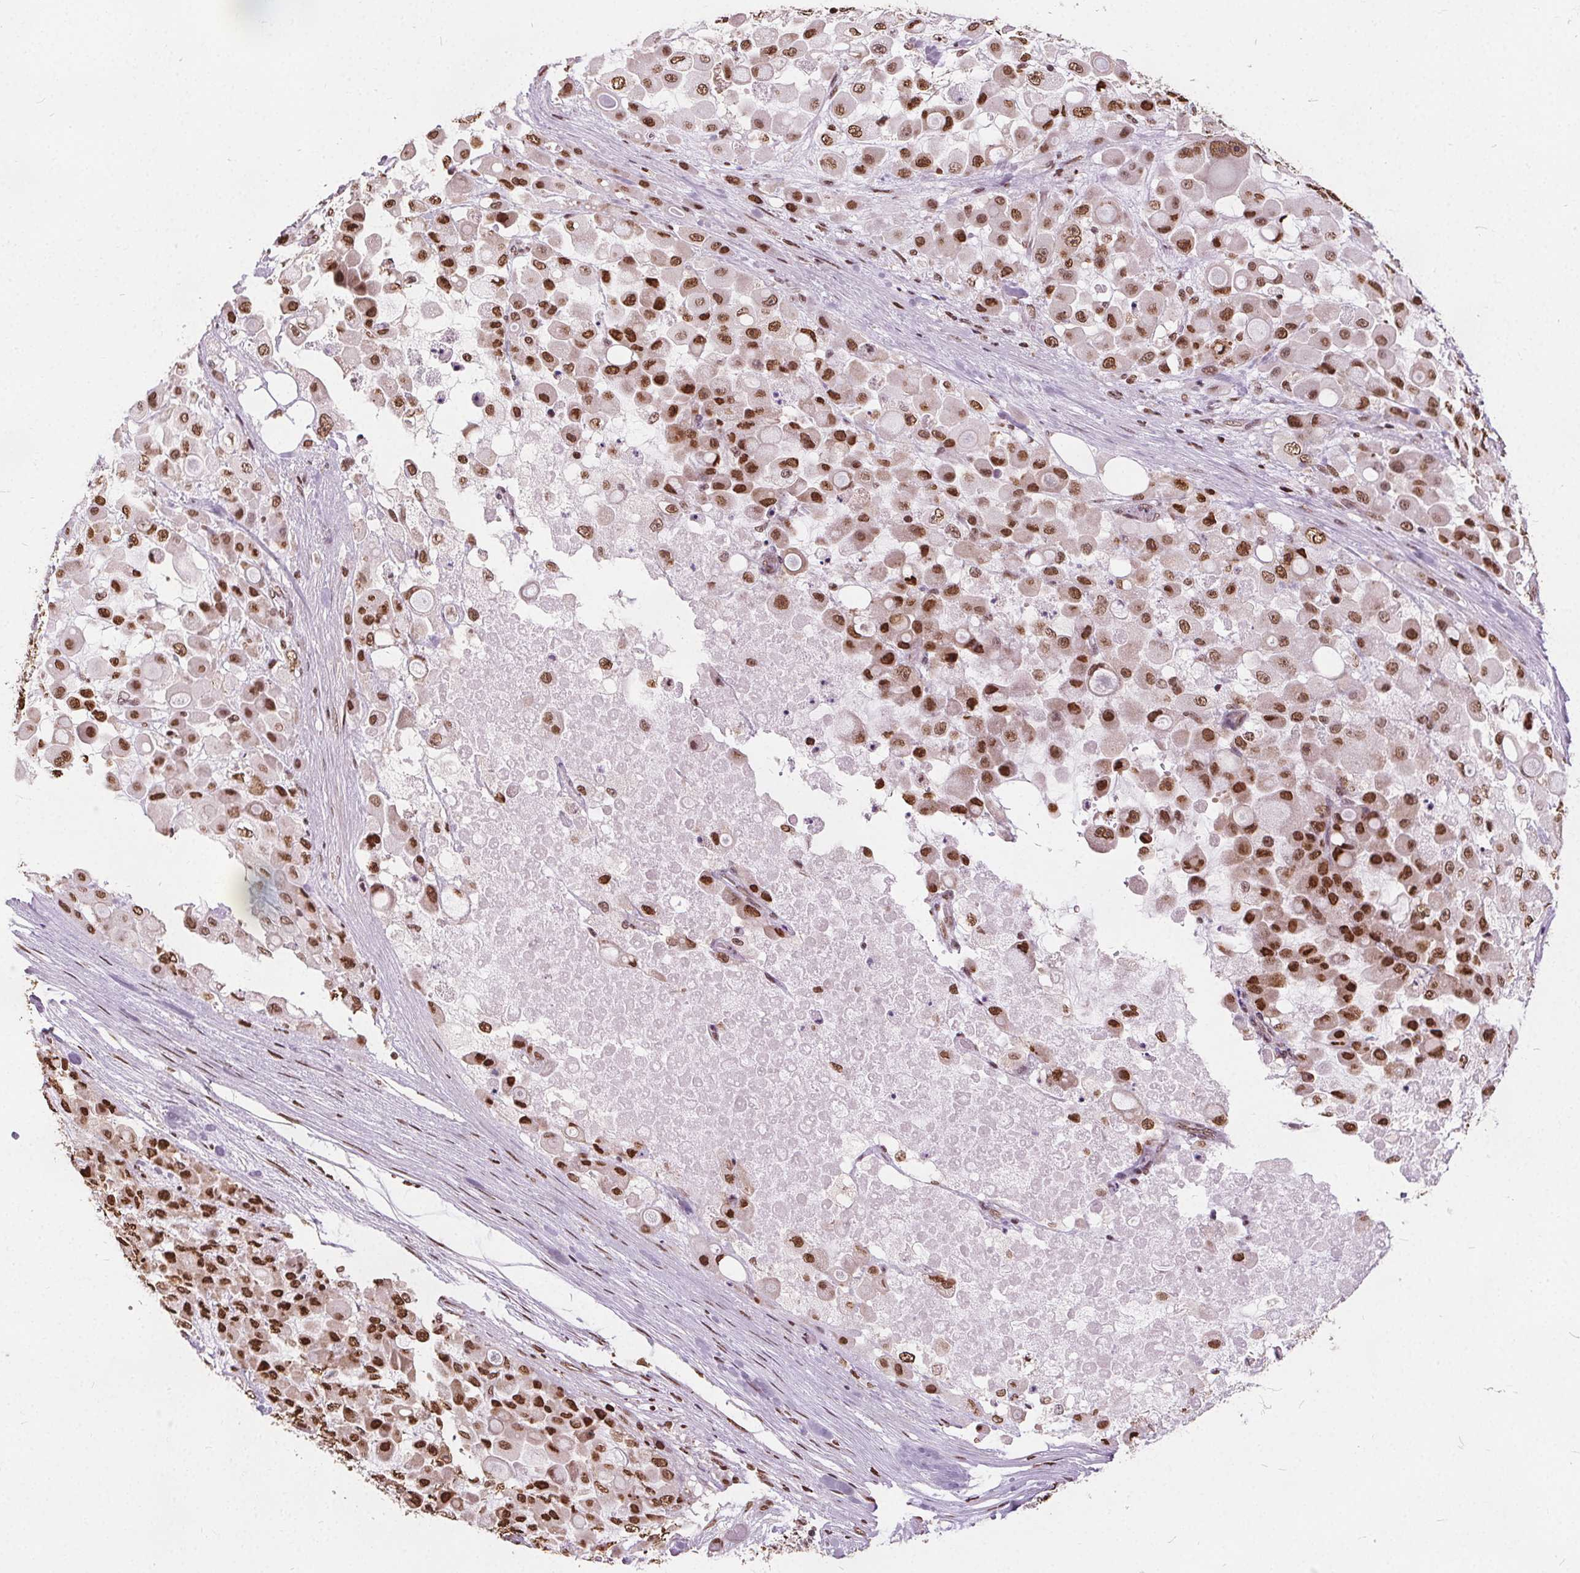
{"staining": {"intensity": "moderate", "quantity": ">75%", "location": "nuclear"}, "tissue": "stomach cancer", "cell_type": "Tumor cells", "image_type": "cancer", "snomed": [{"axis": "morphology", "description": "Adenocarcinoma, NOS"}, {"axis": "topography", "description": "Stomach"}], "caption": "Protein expression analysis of adenocarcinoma (stomach) demonstrates moderate nuclear staining in approximately >75% of tumor cells. The protein is shown in brown color, while the nuclei are stained blue.", "gene": "ISLR2", "patient": {"sex": "female", "age": 76}}